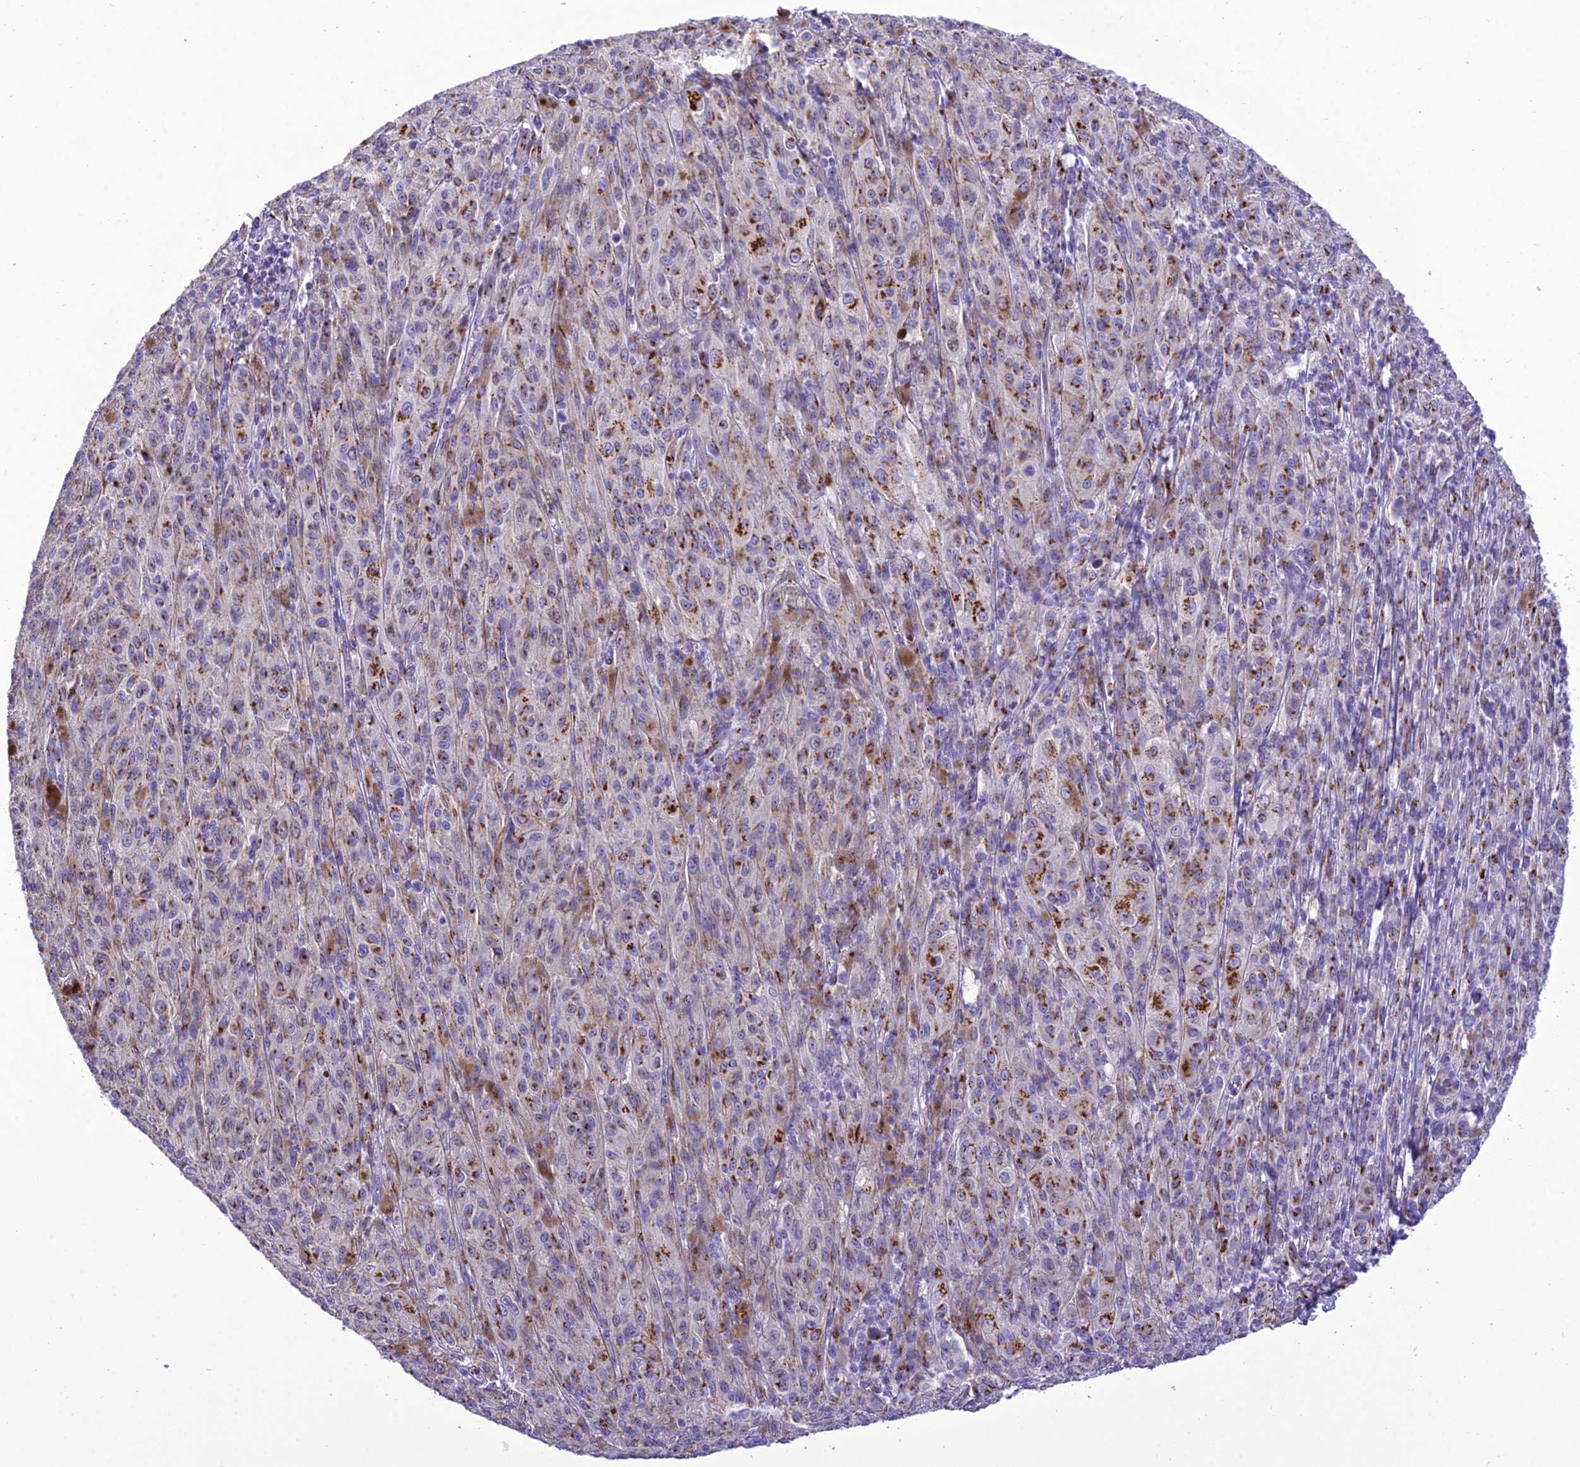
{"staining": {"intensity": "moderate", "quantity": "25%-75%", "location": "cytoplasmic/membranous"}, "tissue": "melanoma", "cell_type": "Tumor cells", "image_type": "cancer", "snomed": [{"axis": "morphology", "description": "Malignant melanoma, NOS"}, {"axis": "topography", "description": "Skin"}], "caption": "Brown immunohistochemical staining in human malignant melanoma shows moderate cytoplasmic/membranous expression in approximately 25%-75% of tumor cells. (DAB IHC with brightfield microscopy, high magnification).", "gene": "GOLM2", "patient": {"sex": "female", "age": 52}}